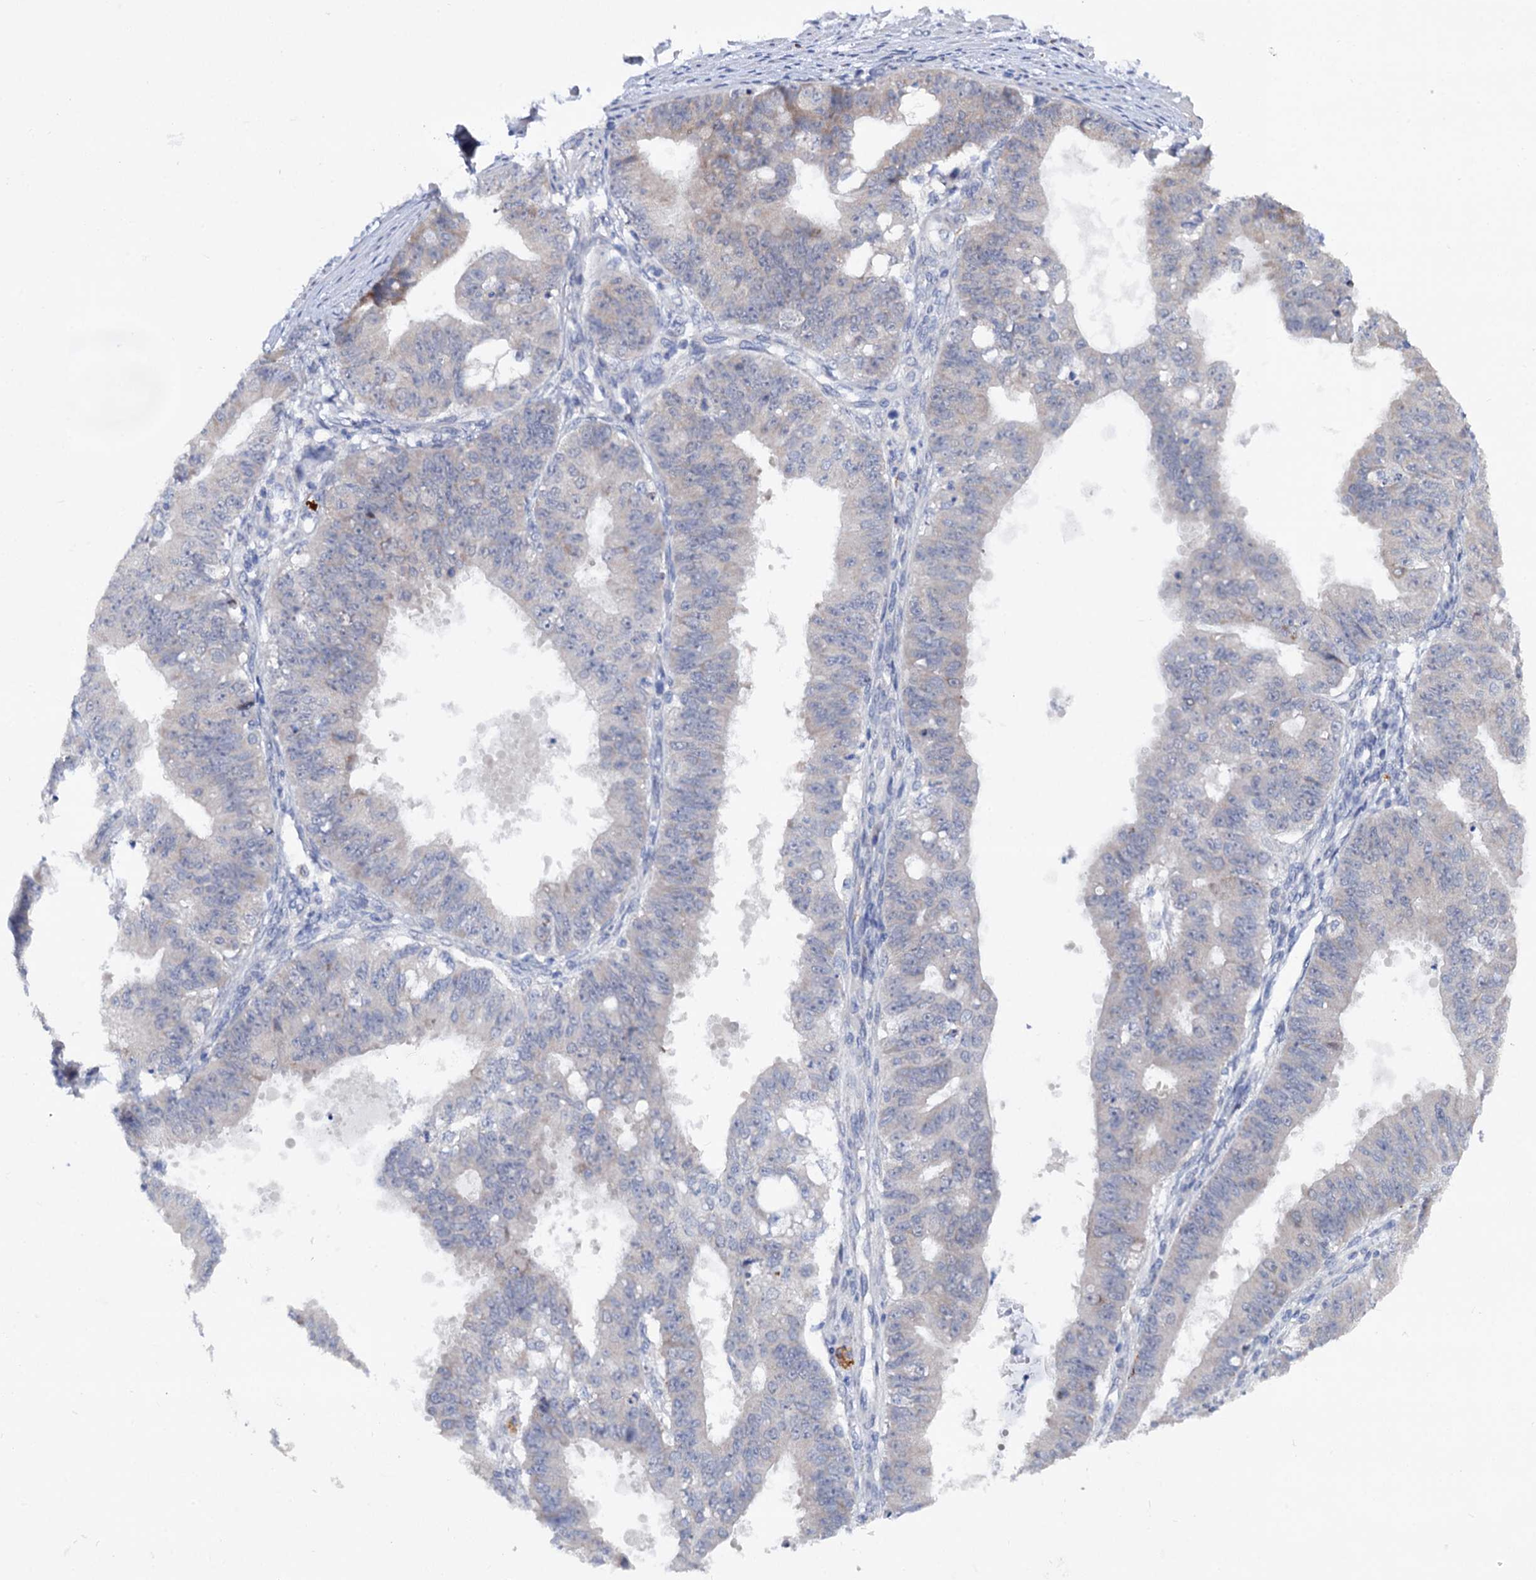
{"staining": {"intensity": "negative", "quantity": "none", "location": "none"}, "tissue": "ovarian cancer", "cell_type": "Tumor cells", "image_type": "cancer", "snomed": [{"axis": "morphology", "description": "Carcinoma, endometroid"}, {"axis": "topography", "description": "Appendix"}, {"axis": "topography", "description": "Ovary"}], "caption": "Endometroid carcinoma (ovarian) was stained to show a protein in brown. There is no significant staining in tumor cells.", "gene": "CAPRIN2", "patient": {"sex": "female", "age": 42}}